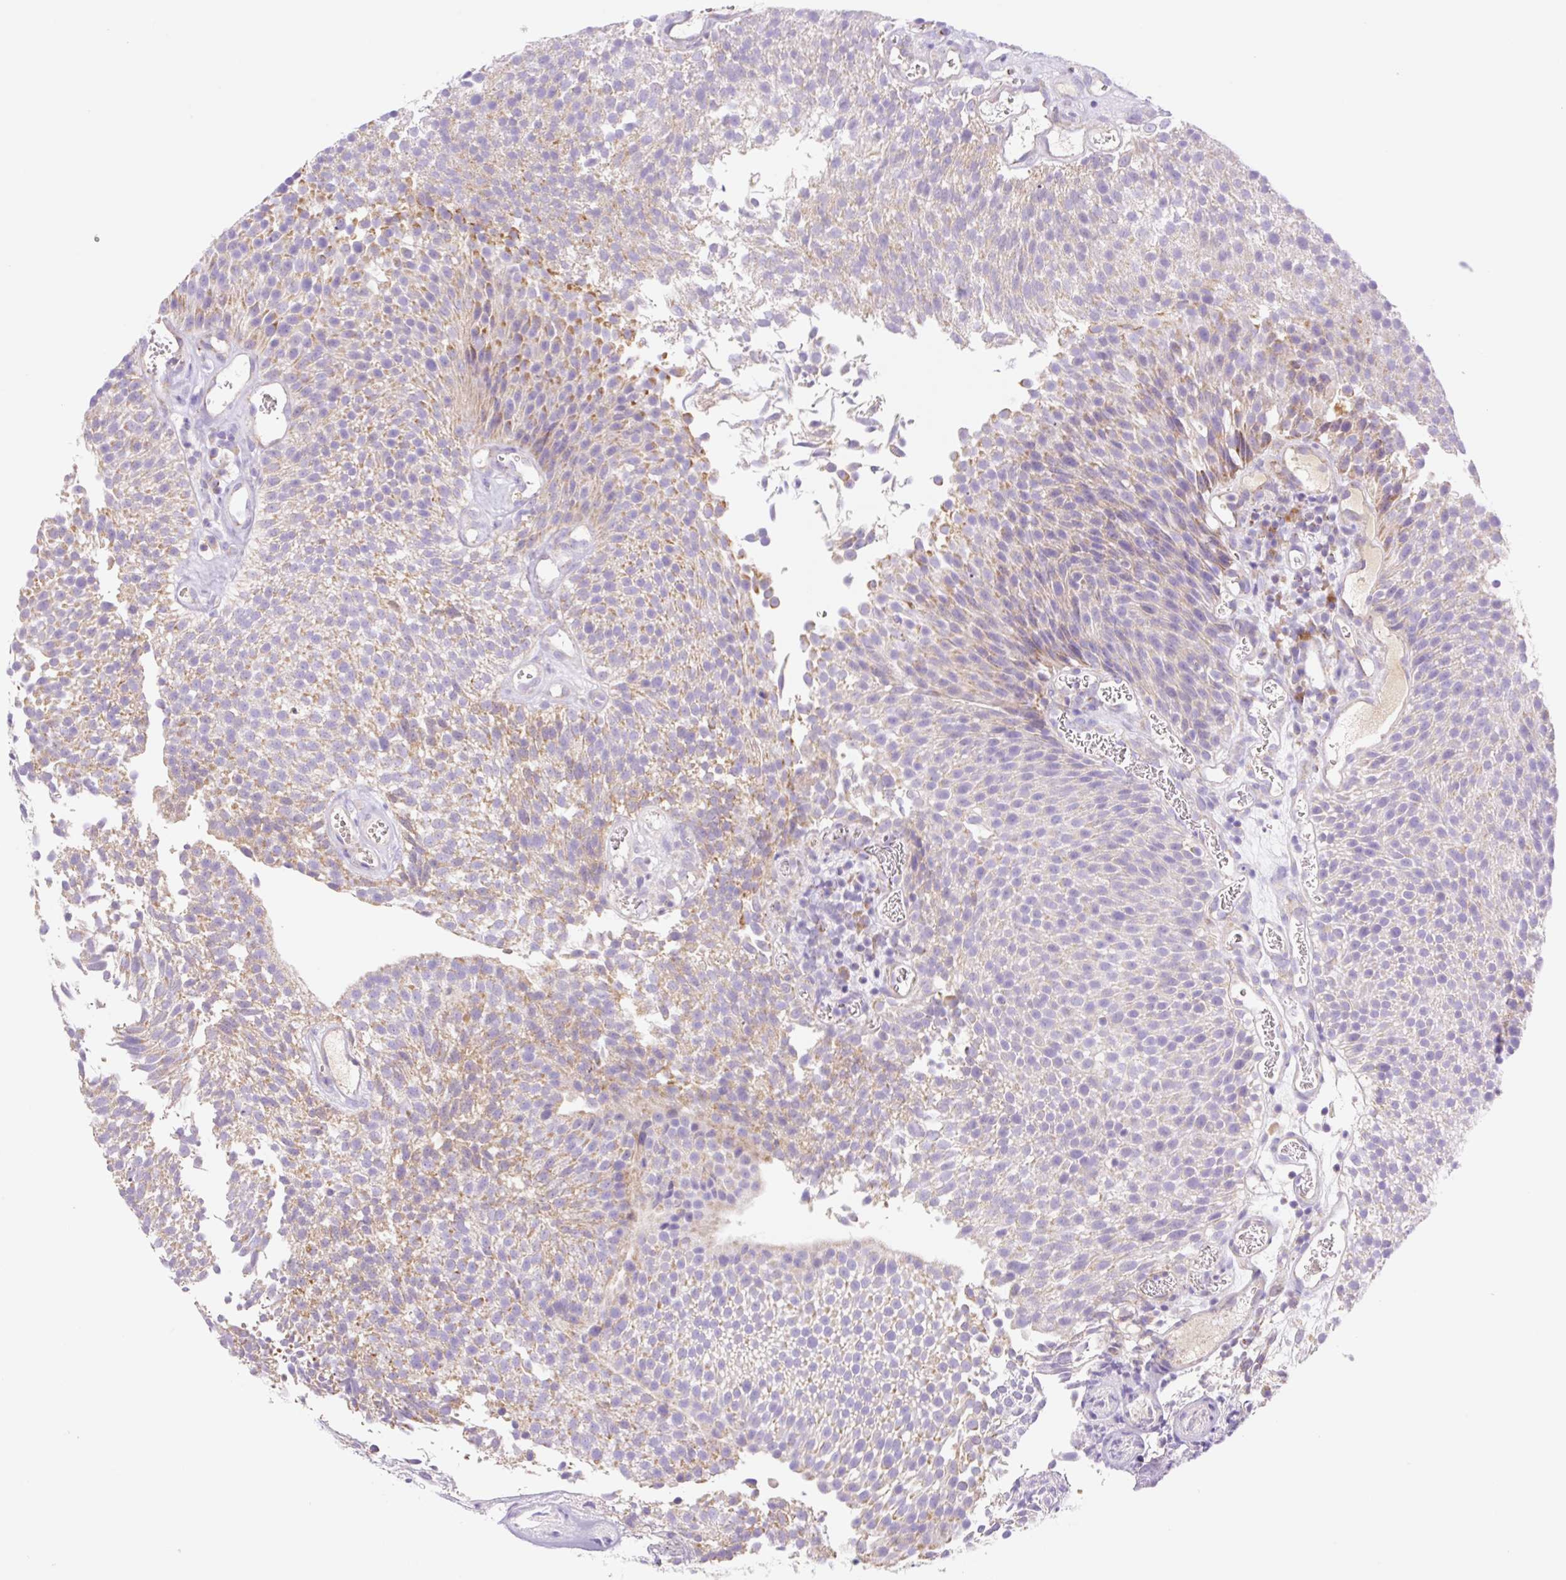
{"staining": {"intensity": "moderate", "quantity": "25%-75%", "location": "cytoplasmic/membranous"}, "tissue": "urothelial cancer", "cell_type": "Tumor cells", "image_type": "cancer", "snomed": [{"axis": "morphology", "description": "Urothelial carcinoma, Low grade"}, {"axis": "topography", "description": "Urinary bladder"}], "caption": "Urothelial cancer tissue demonstrates moderate cytoplasmic/membranous expression in approximately 25%-75% of tumor cells, visualized by immunohistochemistry. (IHC, brightfield microscopy, high magnification).", "gene": "ETNK2", "patient": {"sex": "female", "age": 79}}